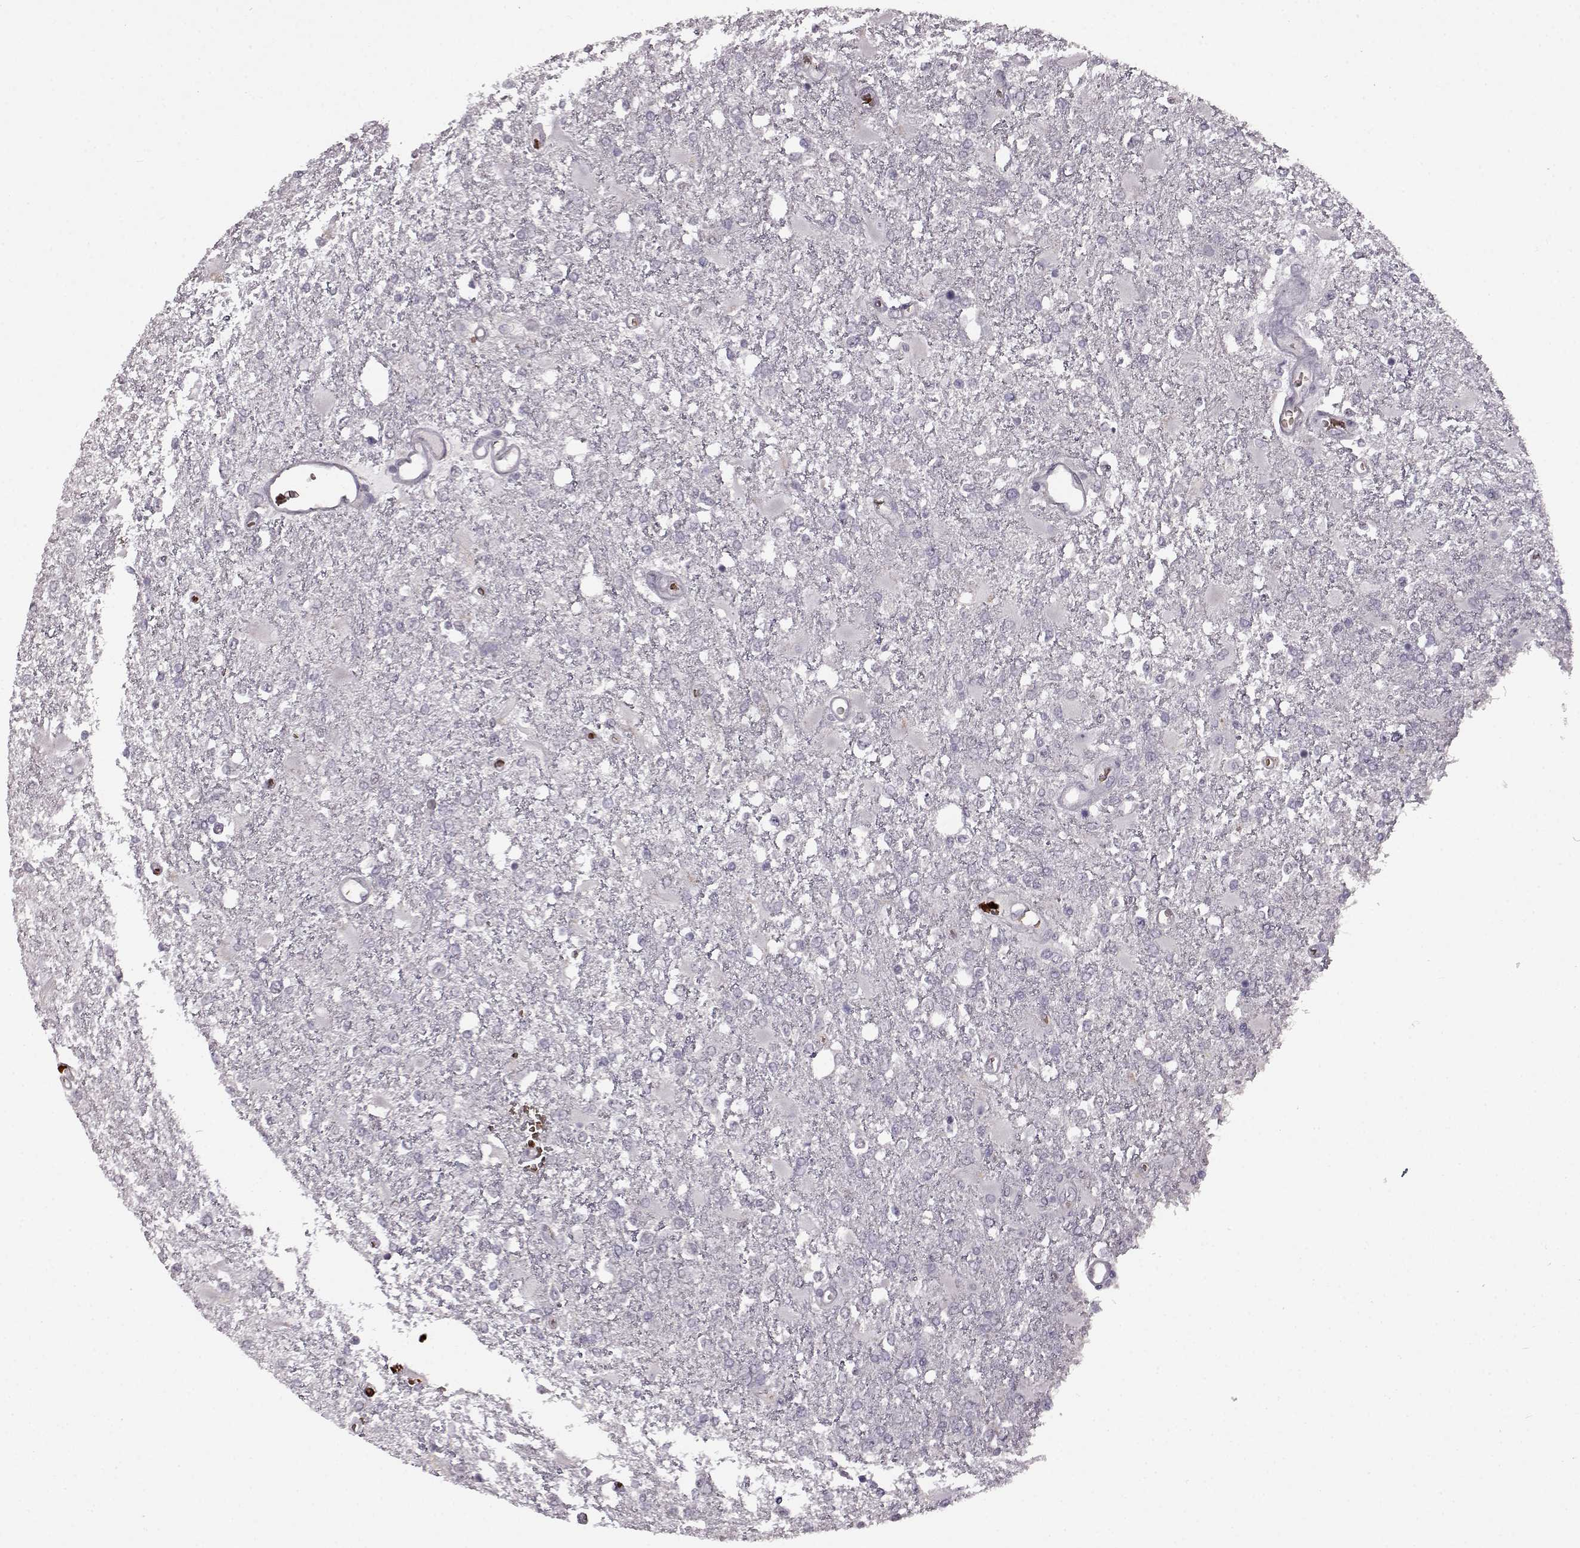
{"staining": {"intensity": "negative", "quantity": "none", "location": "none"}, "tissue": "glioma", "cell_type": "Tumor cells", "image_type": "cancer", "snomed": [{"axis": "morphology", "description": "Glioma, malignant, High grade"}, {"axis": "topography", "description": "Cerebral cortex"}], "caption": "High power microscopy photomicrograph of an immunohistochemistry (IHC) histopathology image of glioma, revealing no significant expression in tumor cells. The staining was performed using DAB to visualize the protein expression in brown, while the nuclei were stained in blue with hematoxylin (Magnification: 20x).", "gene": "PROP1", "patient": {"sex": "male", "age": 79}}